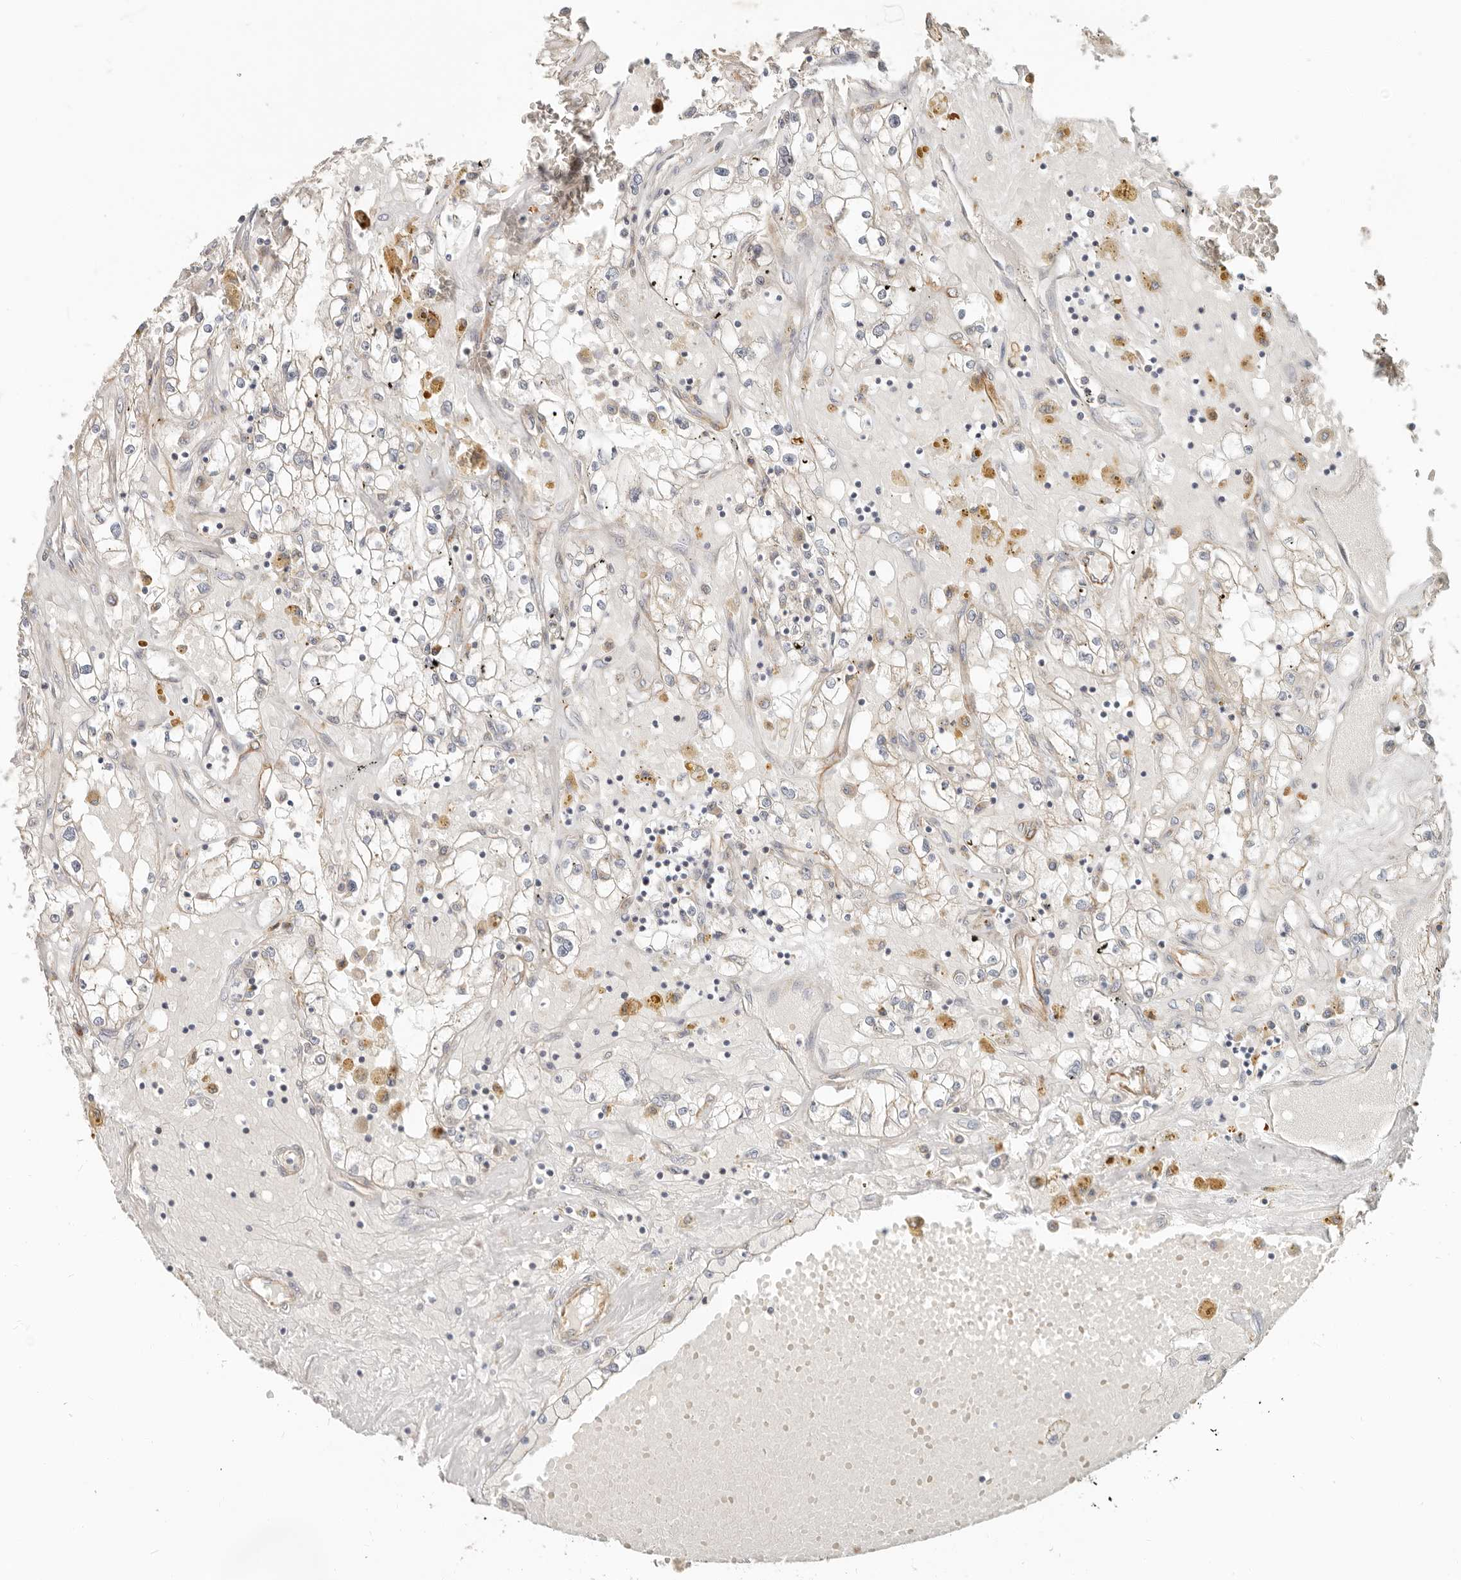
{"staining": {"intensity": "negative", "quantity": "none", "location": "none"}, "tissue": "renal cancer", "cell_type": "Tumor cells", "image_type": "cancer", "snomed": [{"axis": "morphology", "description": "Adenocarcinoma, NOS"}, {"axis": "topography", "description": "Kidney"}], "caption": "This is an immunohistochemistry (IHC) micrograph of human renal cancer. There is no positivity in tumor cells.", "gene": "SPRING1", "patient": {"sex": "male", "age": 56}}